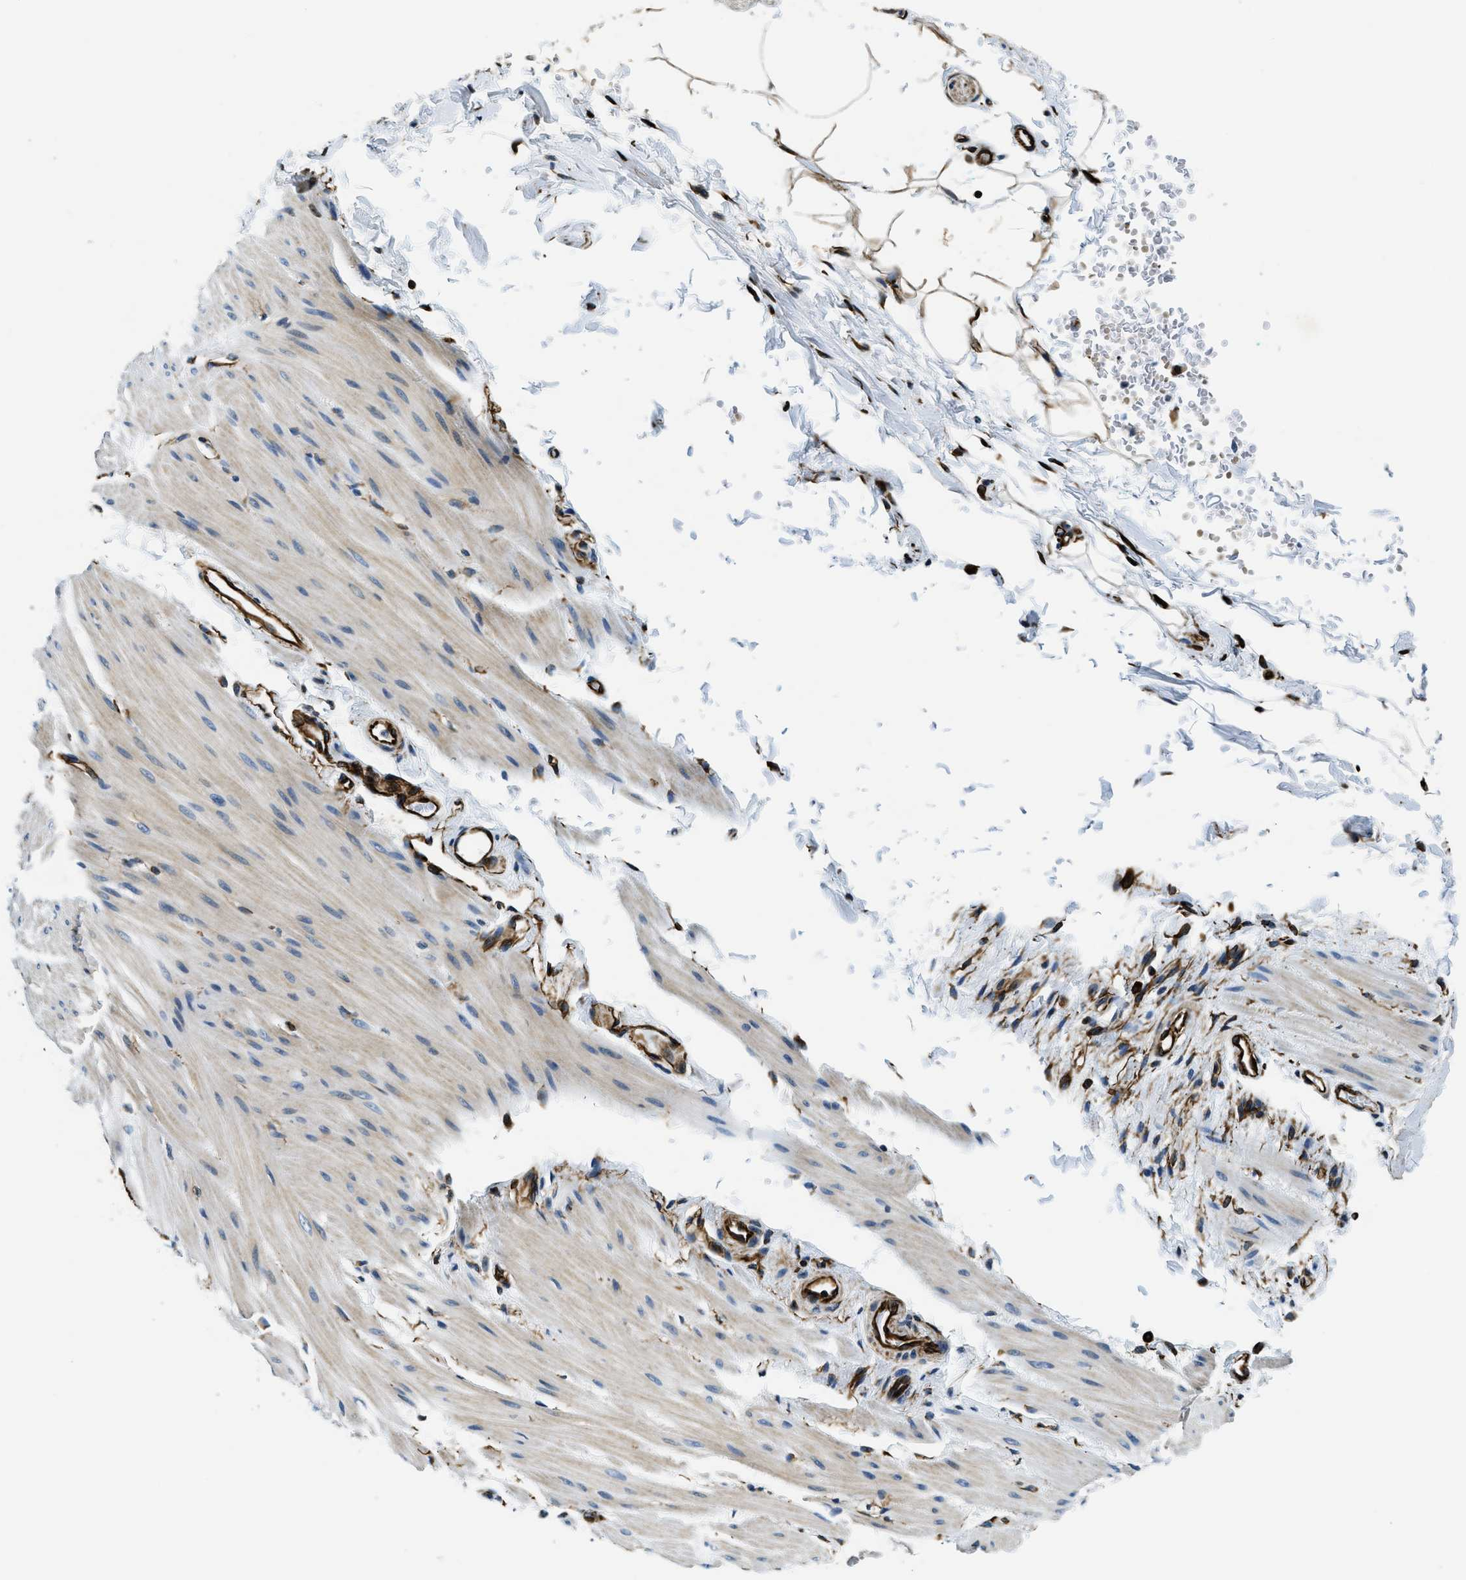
{"staining": {"intensity": "weak", "quantity": "<25%", "location": "cytoplasmic/membranous"}, "tissue": "smooth muscle", "cell_type": "Smooth muscle cells", "image_type": "normal", "snomed": [{"axis": "morphology", "description": "Normal tissue, NOS"}, {"axis": "topography", "description": "Smooth muscle"}, {"axis": "topography", "description": "Colon"}], "caption": "Human smooth muscle stained for a protein using immunohistochemistry shows no expression in smooth muscle cells.", "gene": "GNS", "patient": {"sex": "male", "age": 67}}